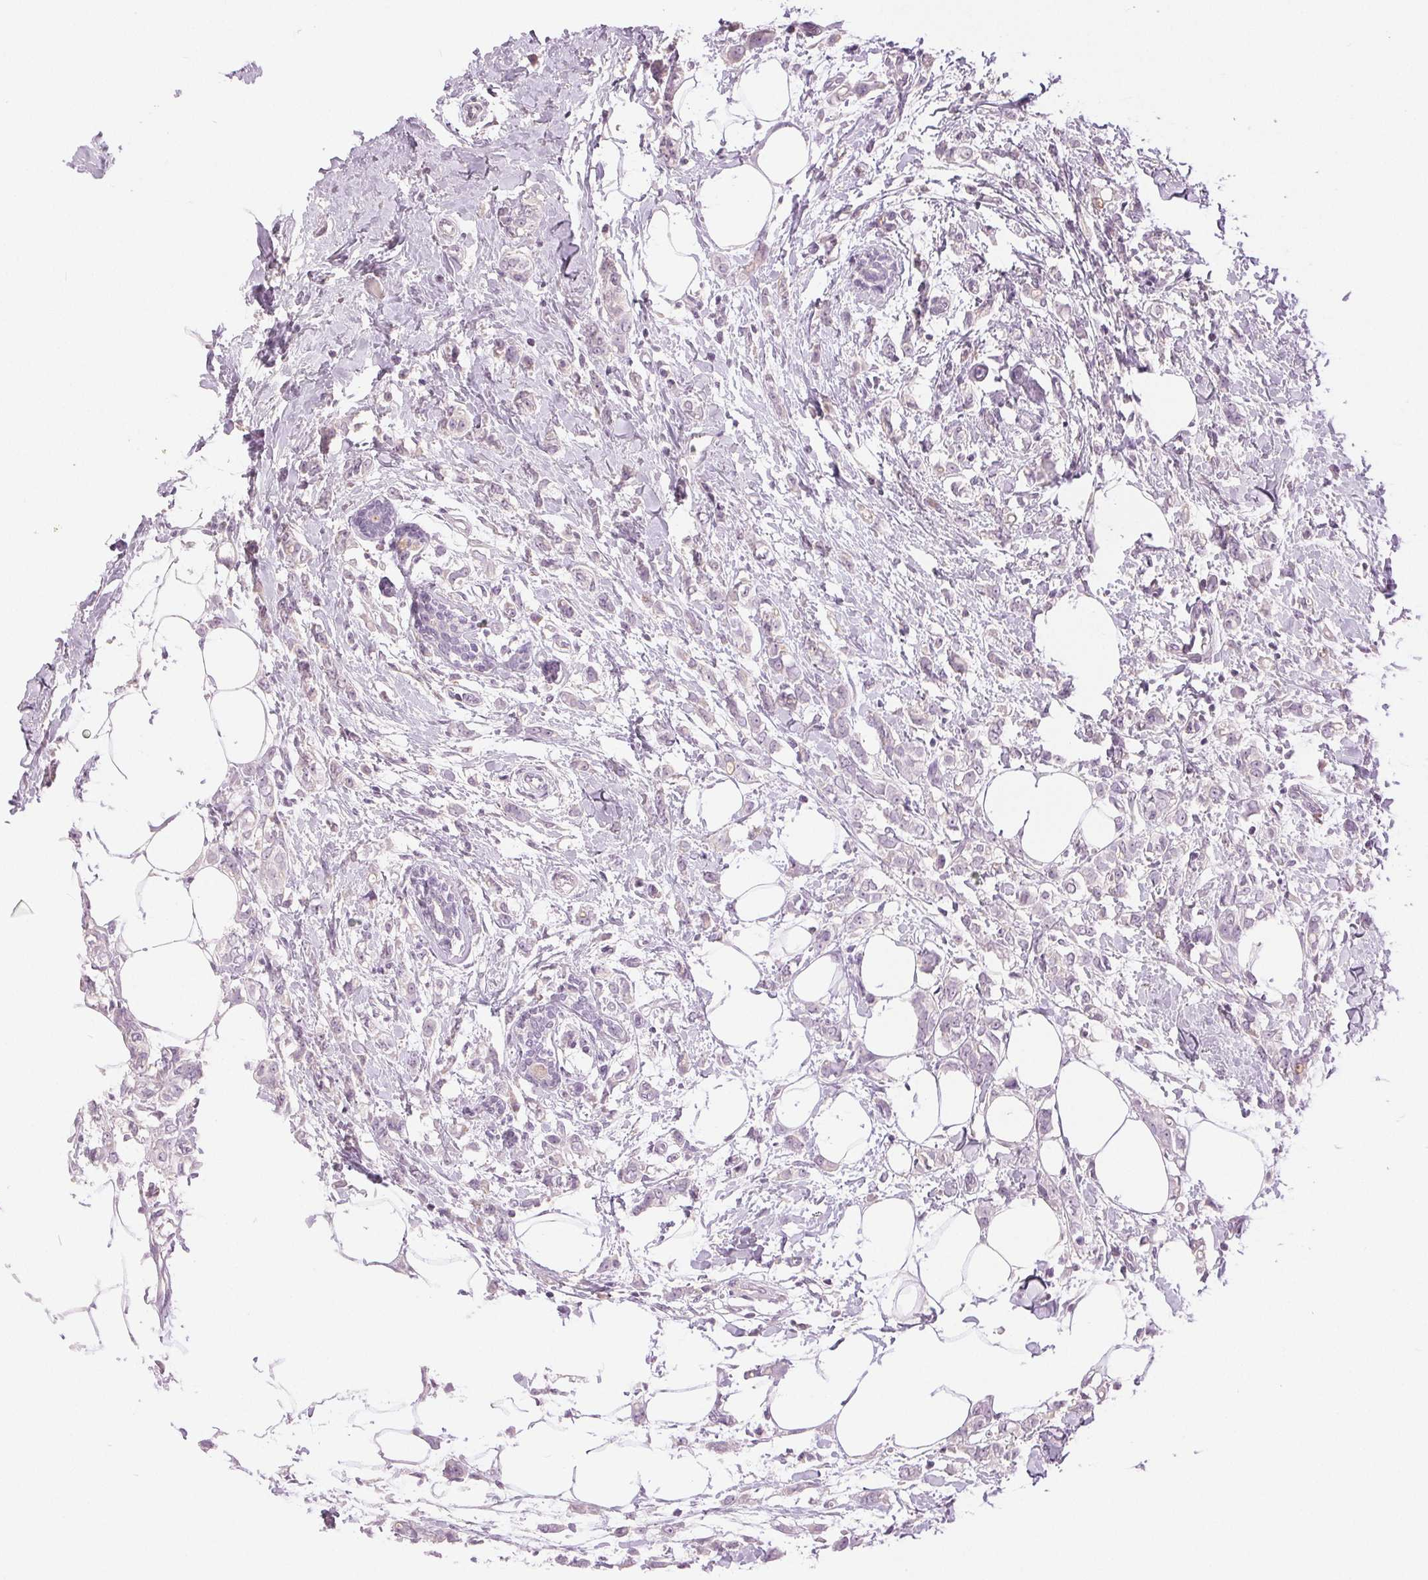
{"staining": {"intensity": "negative", "quantity": "none", "location": "none"}, "tissue": "breast cancer", "cell_type": "Tumor cells", "image_type": "cancer", "snomed": [{"axis": "morphology", "description": "Duct carcinoma"}, {"axis": "topography", "description": "Breast"}], "caption": "A histopathology image of human breast cancer is negative for staining in tumor cells.", "gene": "DSG3", "patient": {"sex": "female", "age": 40}}